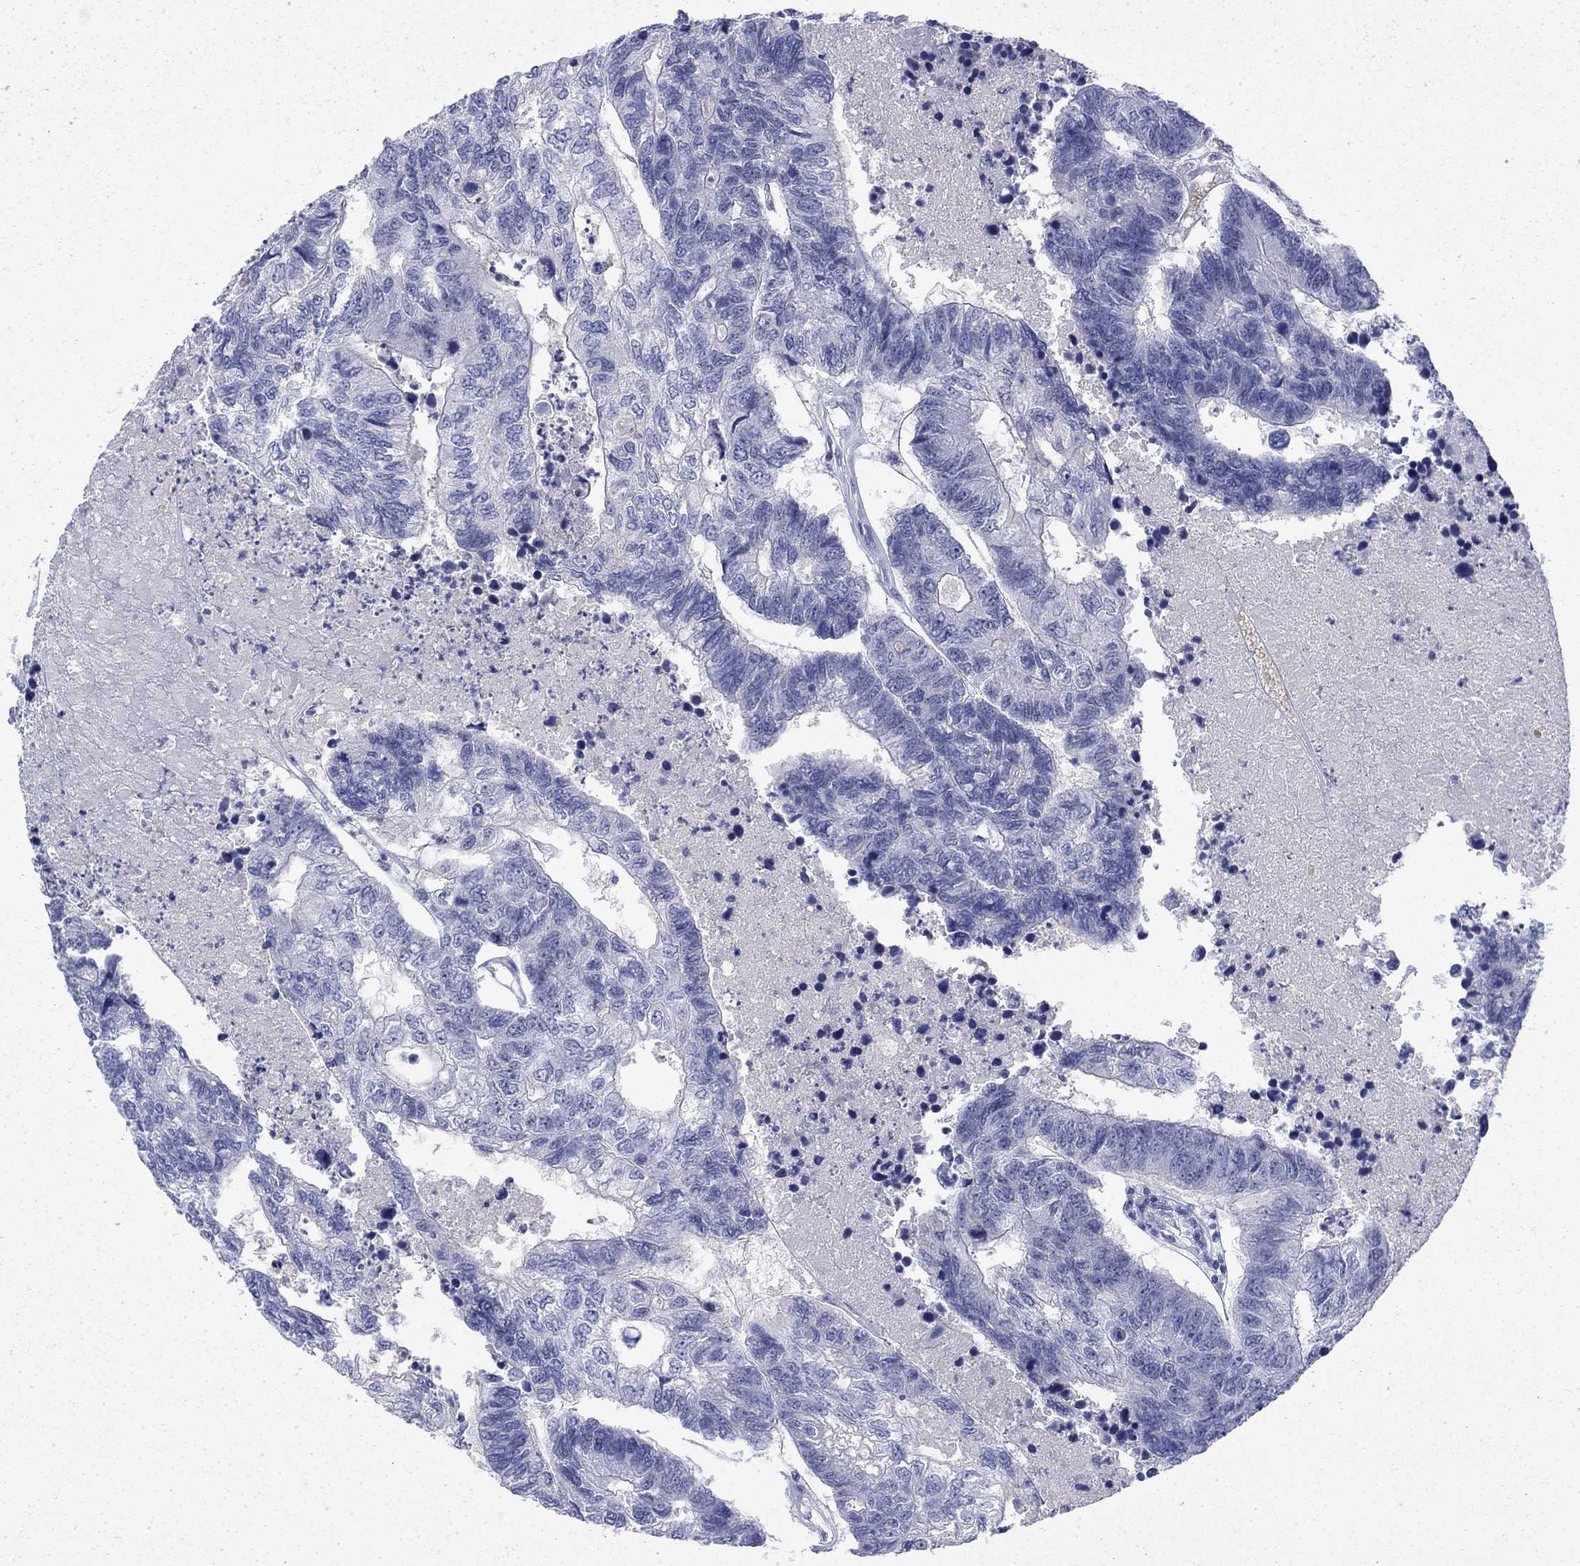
{"staining": {"intensity": "negative", "quantity": "none", "location": "none"}, "tissue": "colorectal cancer", "cell_type": "Tumor cells", "image_type": "cancer", "snomed": [{"axis": "morphology", "description": "Adenocarcinoma, NOS"}, {"axis": "topography", "description": "Colon"}], "caption": "The image shows no significant staining in tumor cells of colorectal cancer.", "gene": "ENPP6", "patient": {"sex": "female", "age": 48}}